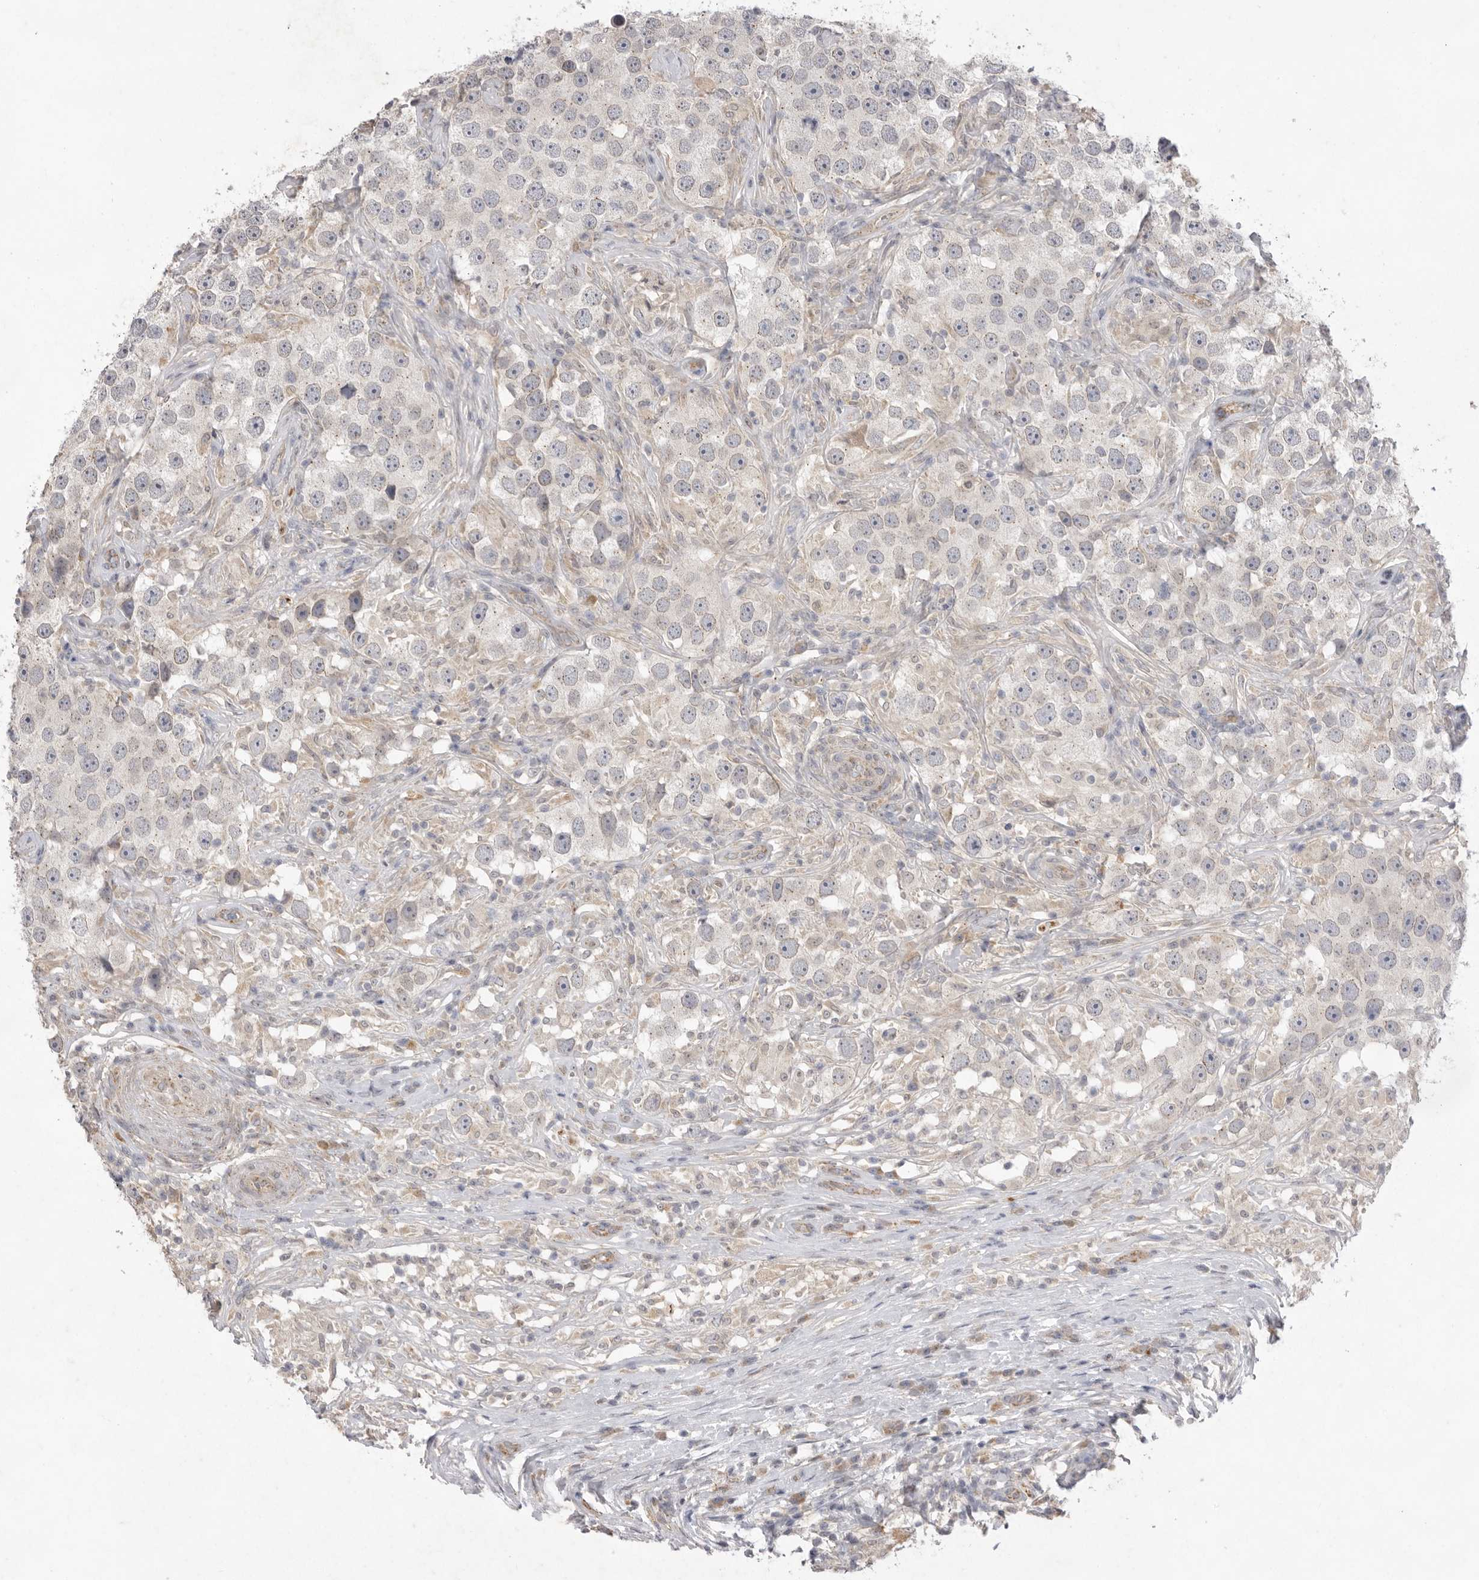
{"staining": {"intensity": "negative", "quantity": "none", "location": "none"}, "tissue": "testis cancer", "cell_type": "Tumor cells", "image_type": "cancer", "snomed": [{"axis": "morphology", "description": "Seminoma, NOS"}, {"axis": "topography", "description": "Testis"}], "caption": "Testis seminoma stained for a protein using immunohistochemistry (IHC) reveals no expression tumor cells.", "gene": "TLR3", "patient": {"sex": "male", "age": 49}}